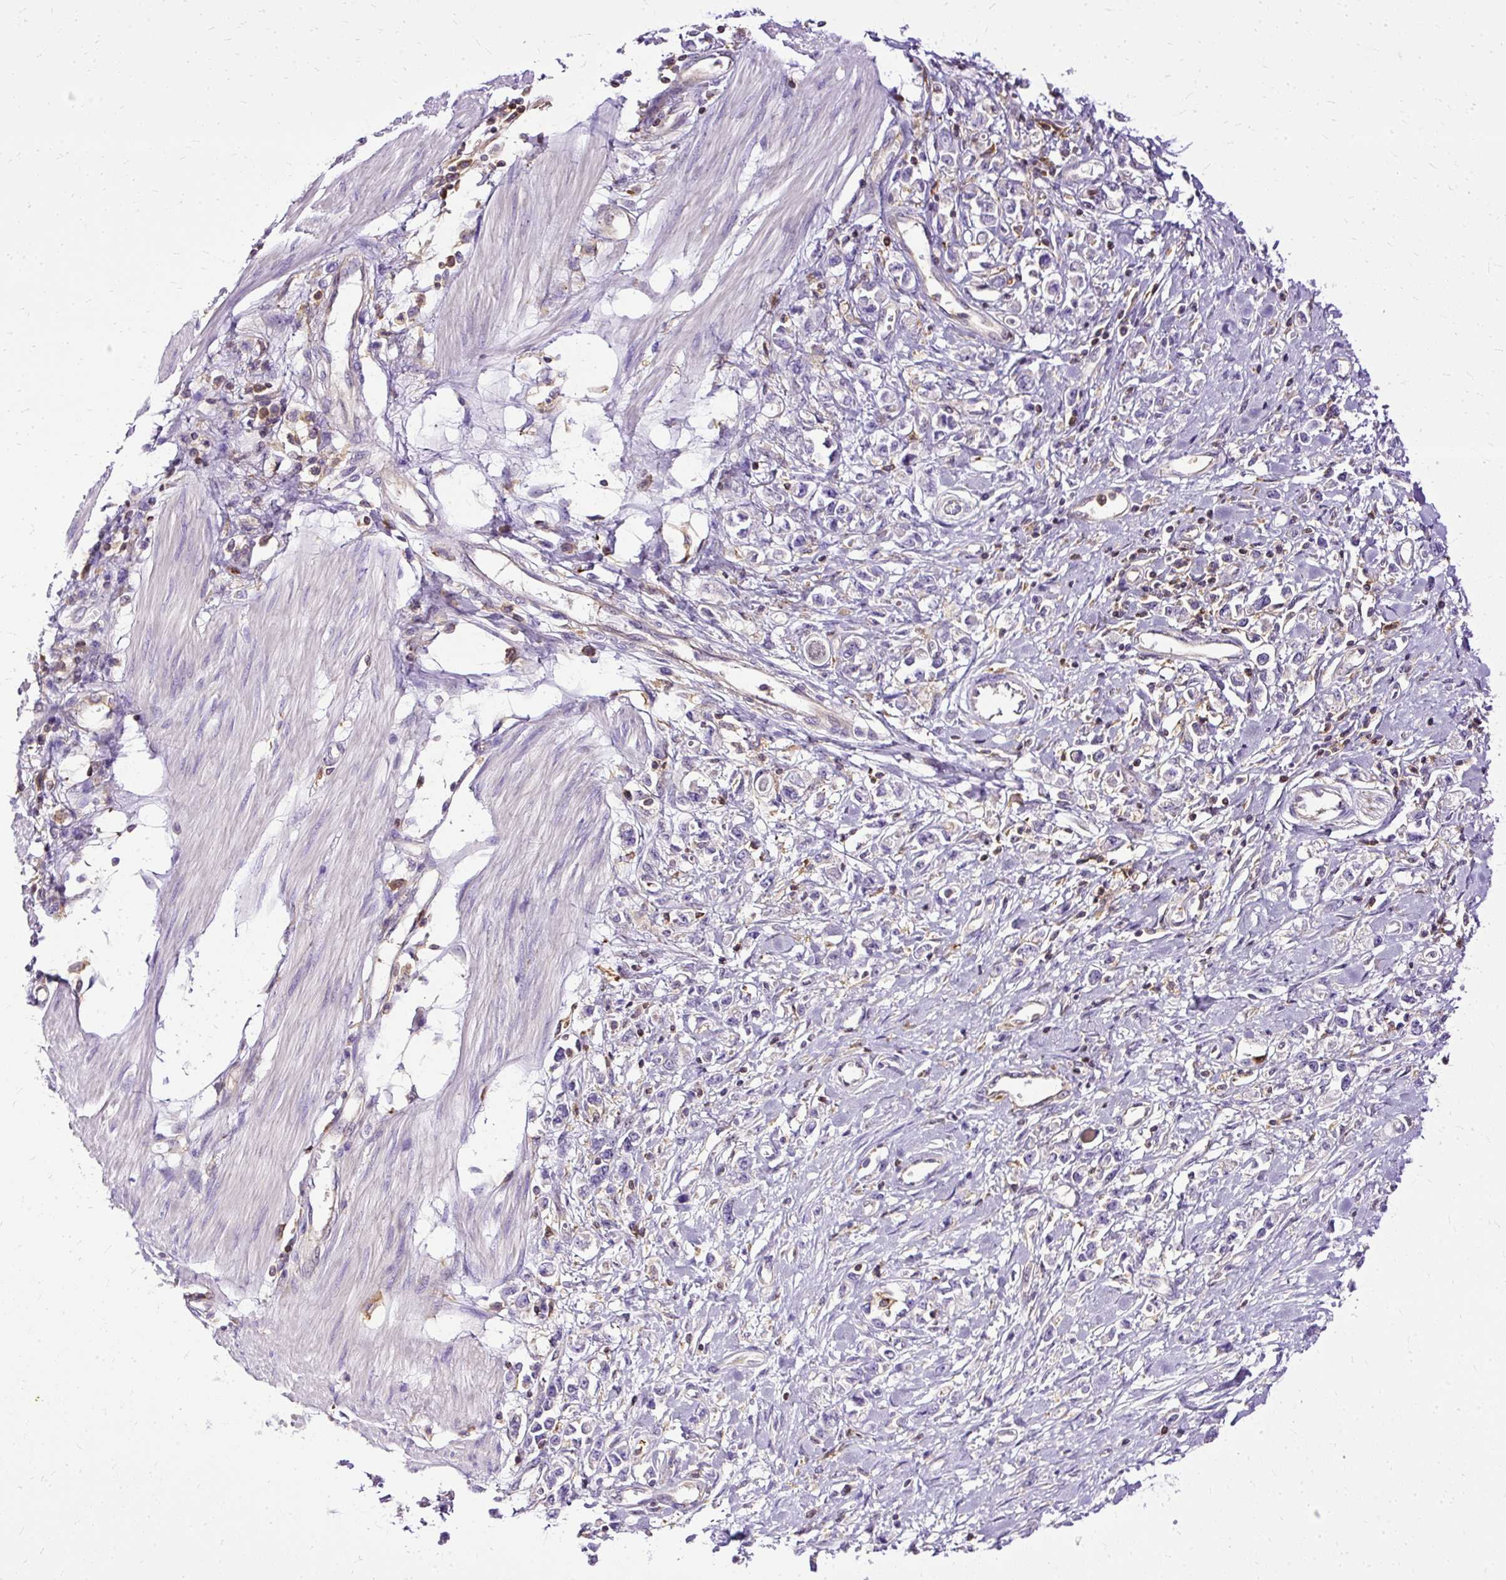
{"staining": {"intensity": "negative", "quantity": "none", "location": "none"}, "tissue": "stomach cancer", "cell_type": "Tumor cells", "image_type": "cancer", "snomed": [{"axis": "morphology", "description": "Adenocarcinoma, NOS"}, {"axis": "topography", "description": "Stomach"}], "caption": "This is an immunohistochemistry (IHC) image of adenocarcinoma (stomach). There is no staining in tumor cells.", "gene": "TWF2", "patient": {"sex": "female", "age": 76}}